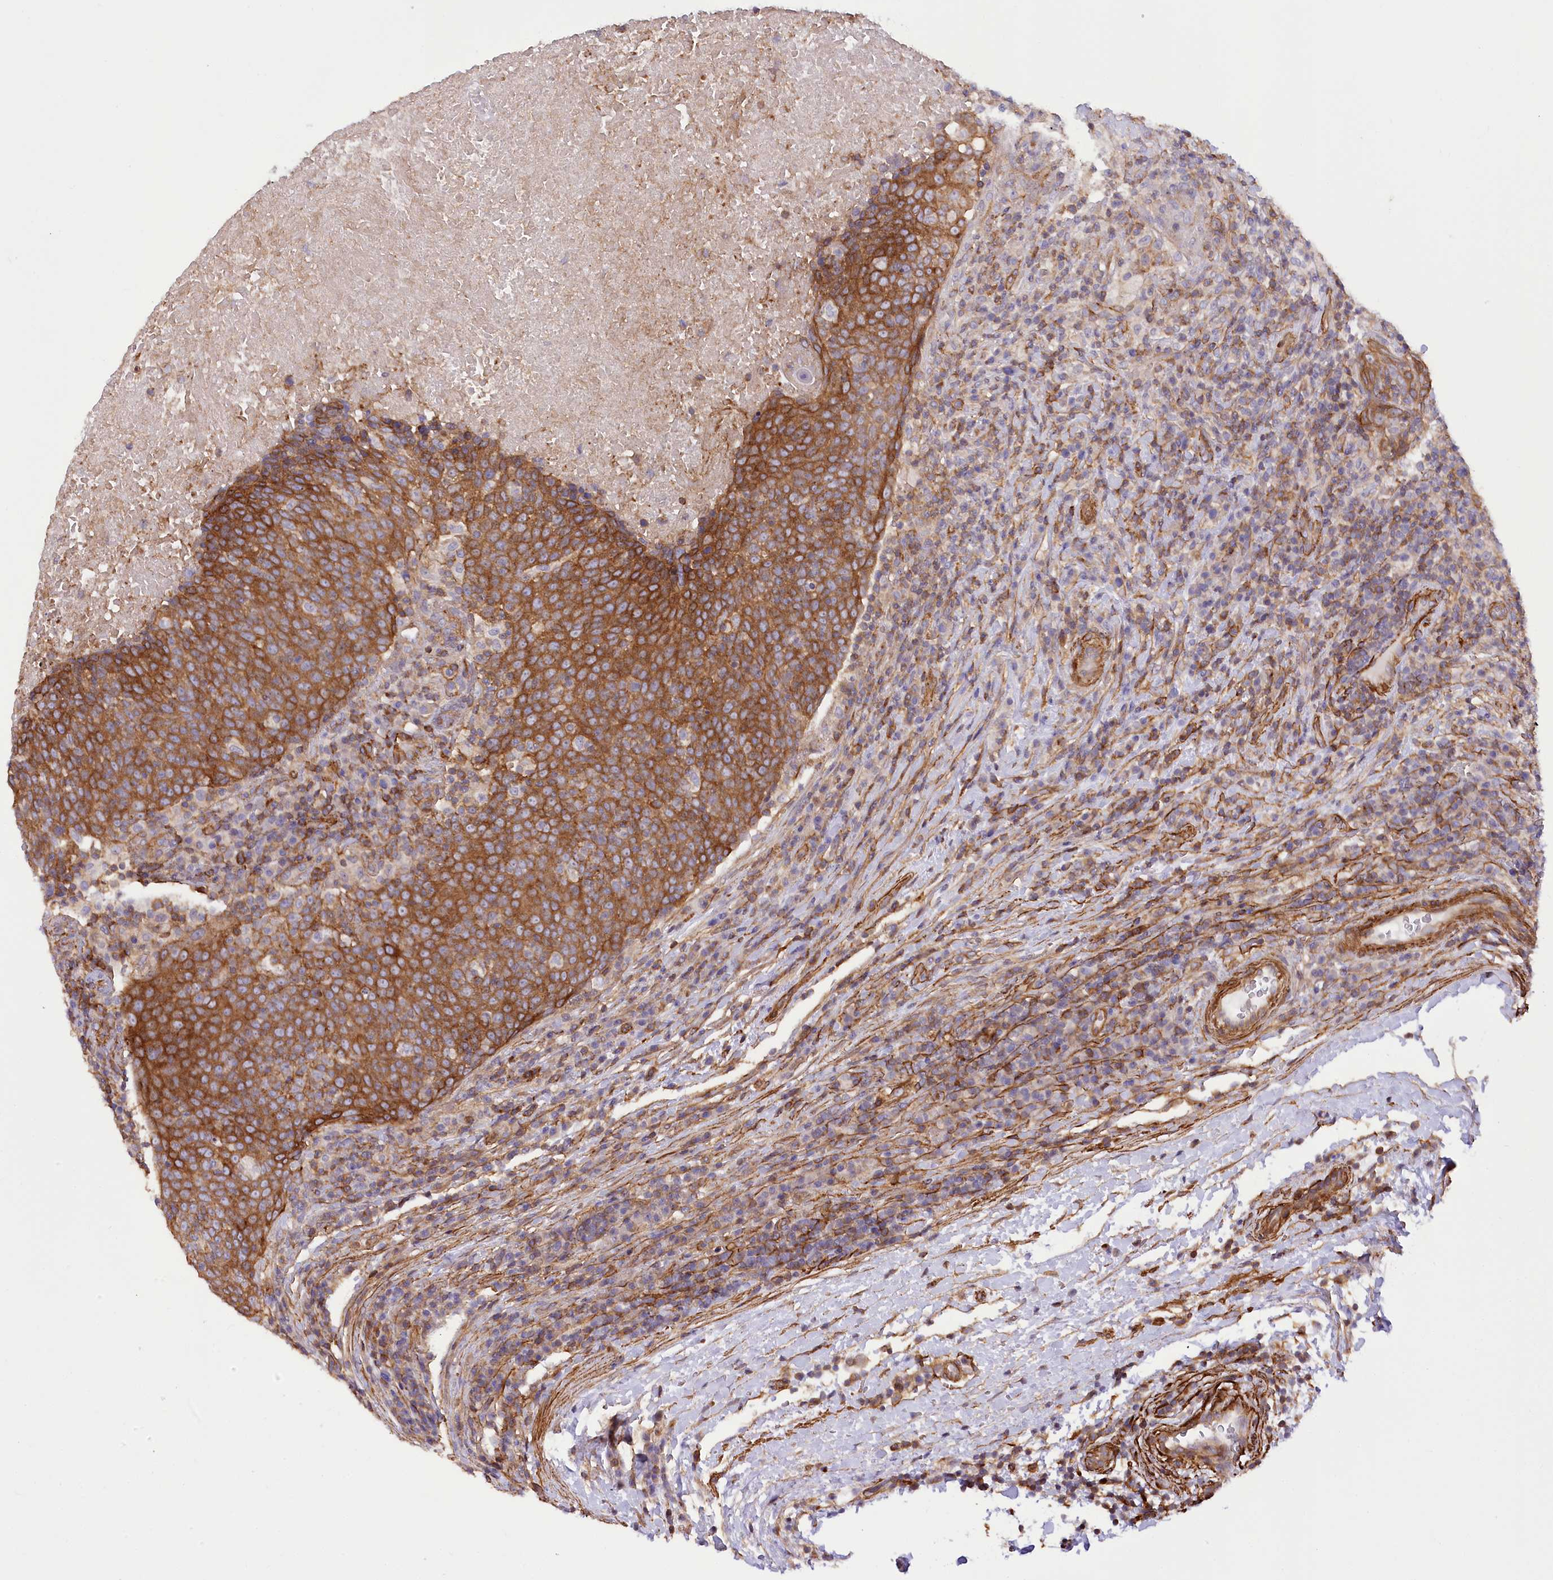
{"staining": {"intensity": "strong", "quantity": ">75%", "location": "cytoplasmic/membranous"}, "tissue": "head and neck cancer", "cell_type": "Tumor cells", "image_type": "cancer", "snomed": [{"axis": "morphology", "description": "Squamous cell carcinoma, NOS"}, {"axis": "morphology", "description": "Squamous cell carcinoma, metastatic, NOS"}, {"axis": "topography", "description": "Lymph node"}, {"axis": "topography", "description": "Head-Neck"}], "caption": "Metastatic squamous cell carcinoma (head and neck) stained with immunohistochemistry shows strong cytoplasmic/membranous expression in approximately >75% of tumor cells.", "gene": "SYNPO2", "patient": {"sex": "male", "age": 62}}